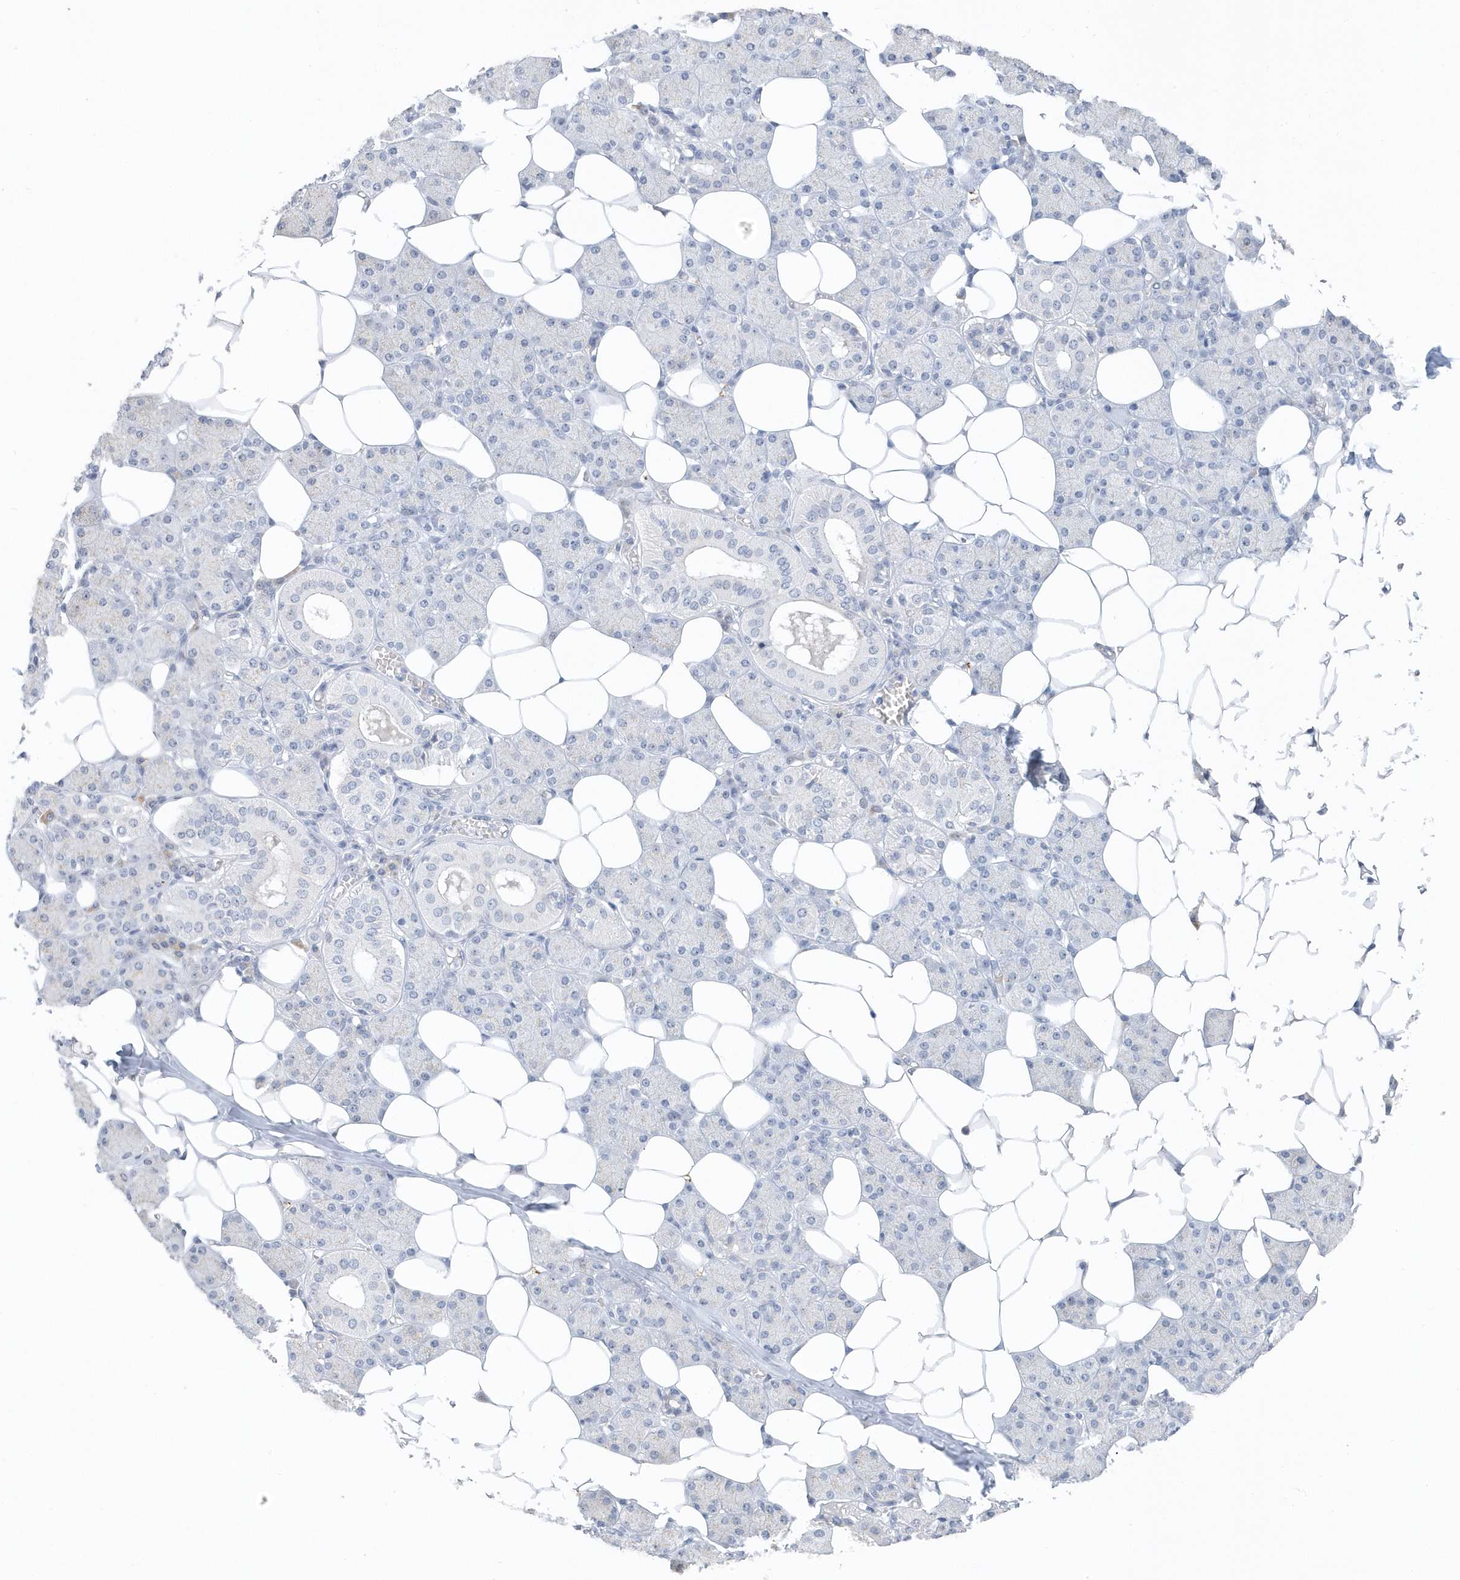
{"staining": {"intensity": "negative", "quantity": "none", "location": "none"}, "tissue": "salivary gland", "cell_type": "Glandular cells", "image_type": "normal", "snomed": [{"axis": "morphology", "description": "Normal tissue, NOS"}, {"axis": "topography", "description": "Salivary gland"}], "caption": "Micrograph shows no significant protein staining in glandular cells of normal salivary gland. Nuclei are stained in blue.", "gene": "RPF2", "patient": {"sex": "female", "age": 33}}